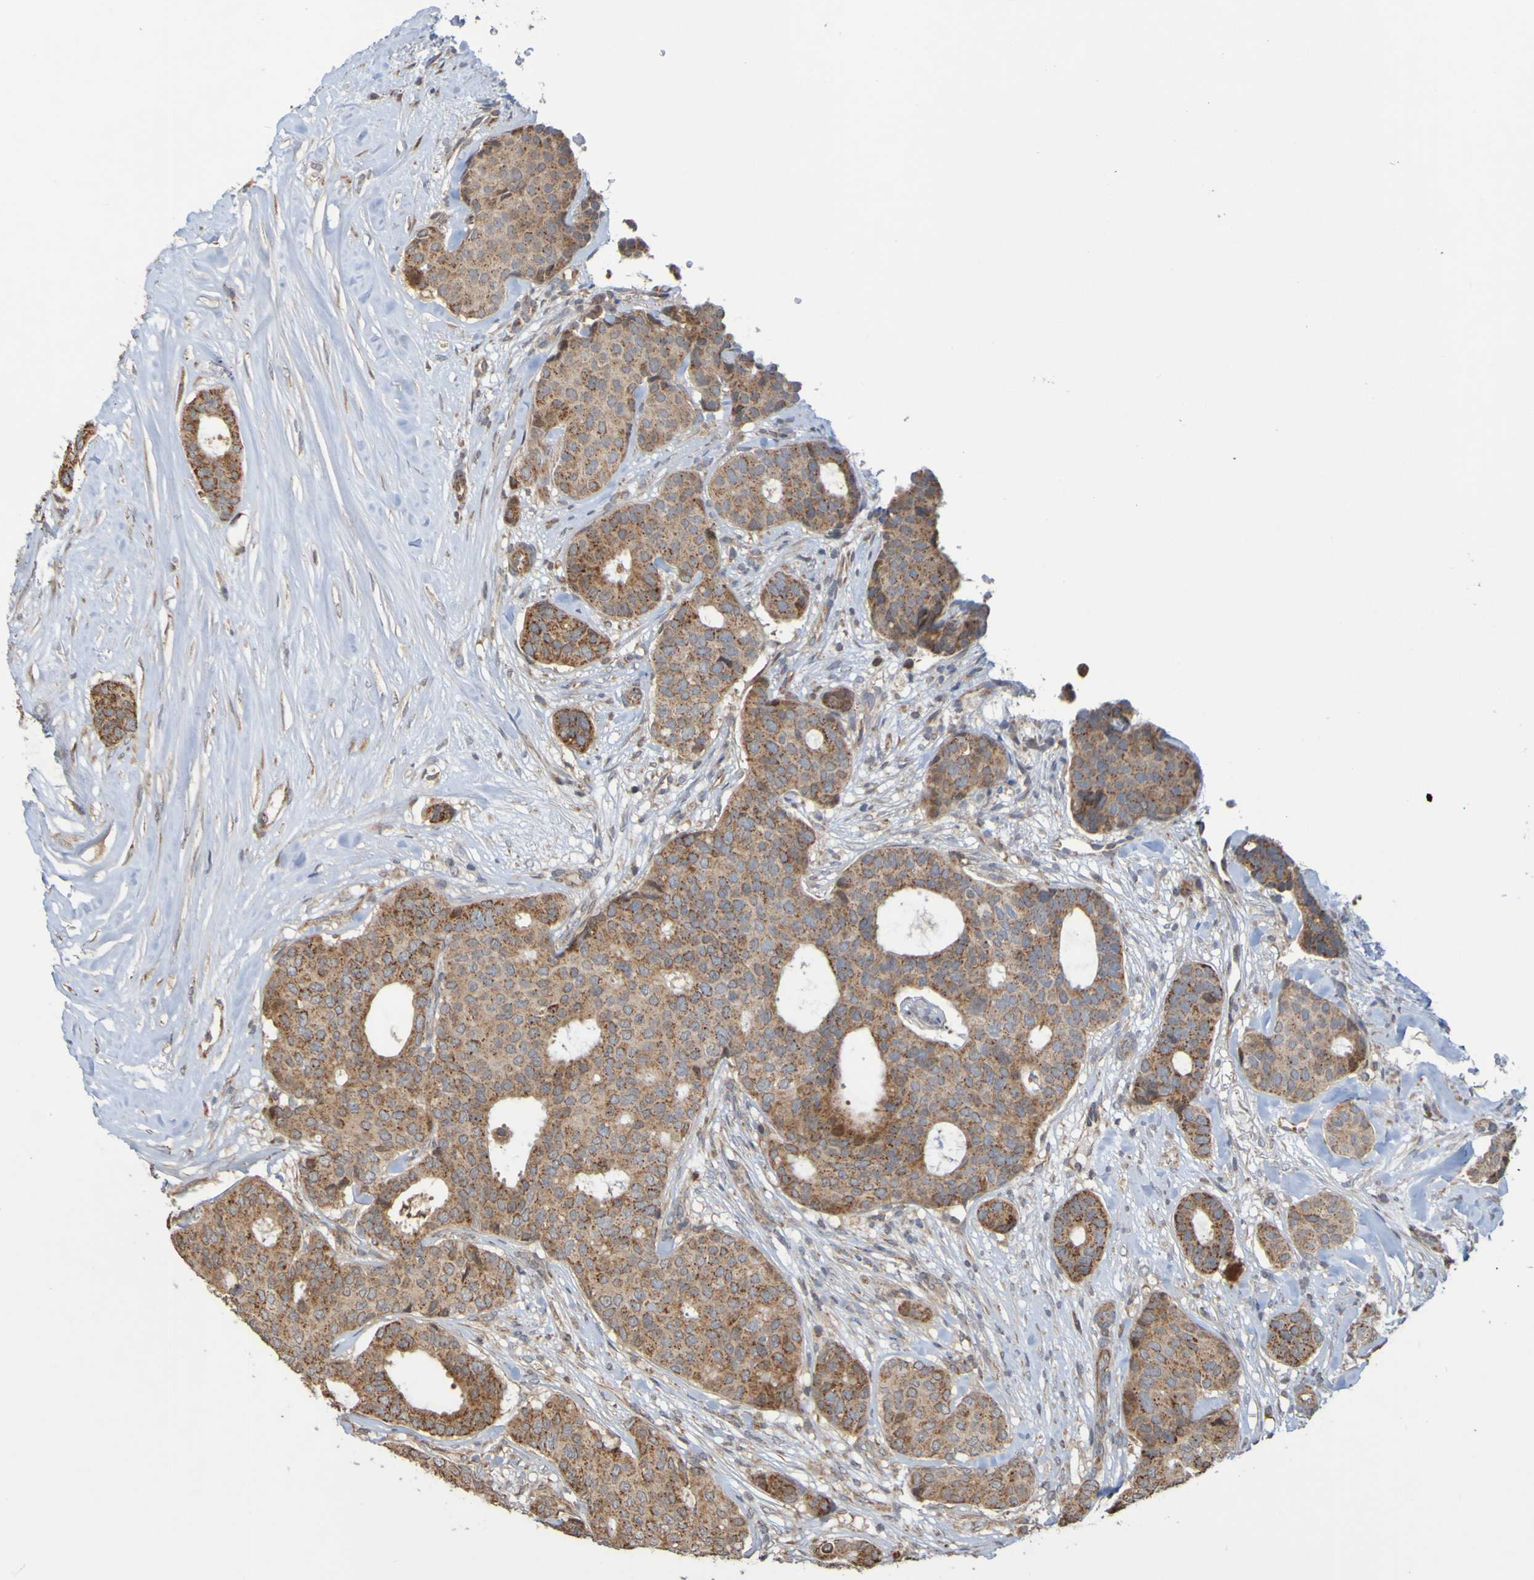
{"staining": {"intensity": "strong", "quantity": ">75%", "location": "cytoplasmic/membranous"}, "tissue": "breast cancer", "cell_type": "Tumor cells", "image_type": "cancer", "snomed": [{"axis": "morphology", "description": "Duct carcinoma"}, {"axis": "topography", "description": "Breast"}], "caption": "Tumor cells display strong cytoplasmic/membranous positivity in approximately >75% of cells in breast intraductal carcinoma.", "gene": "TMBIM1", "patient": {"sex": "female", "age": 75}}